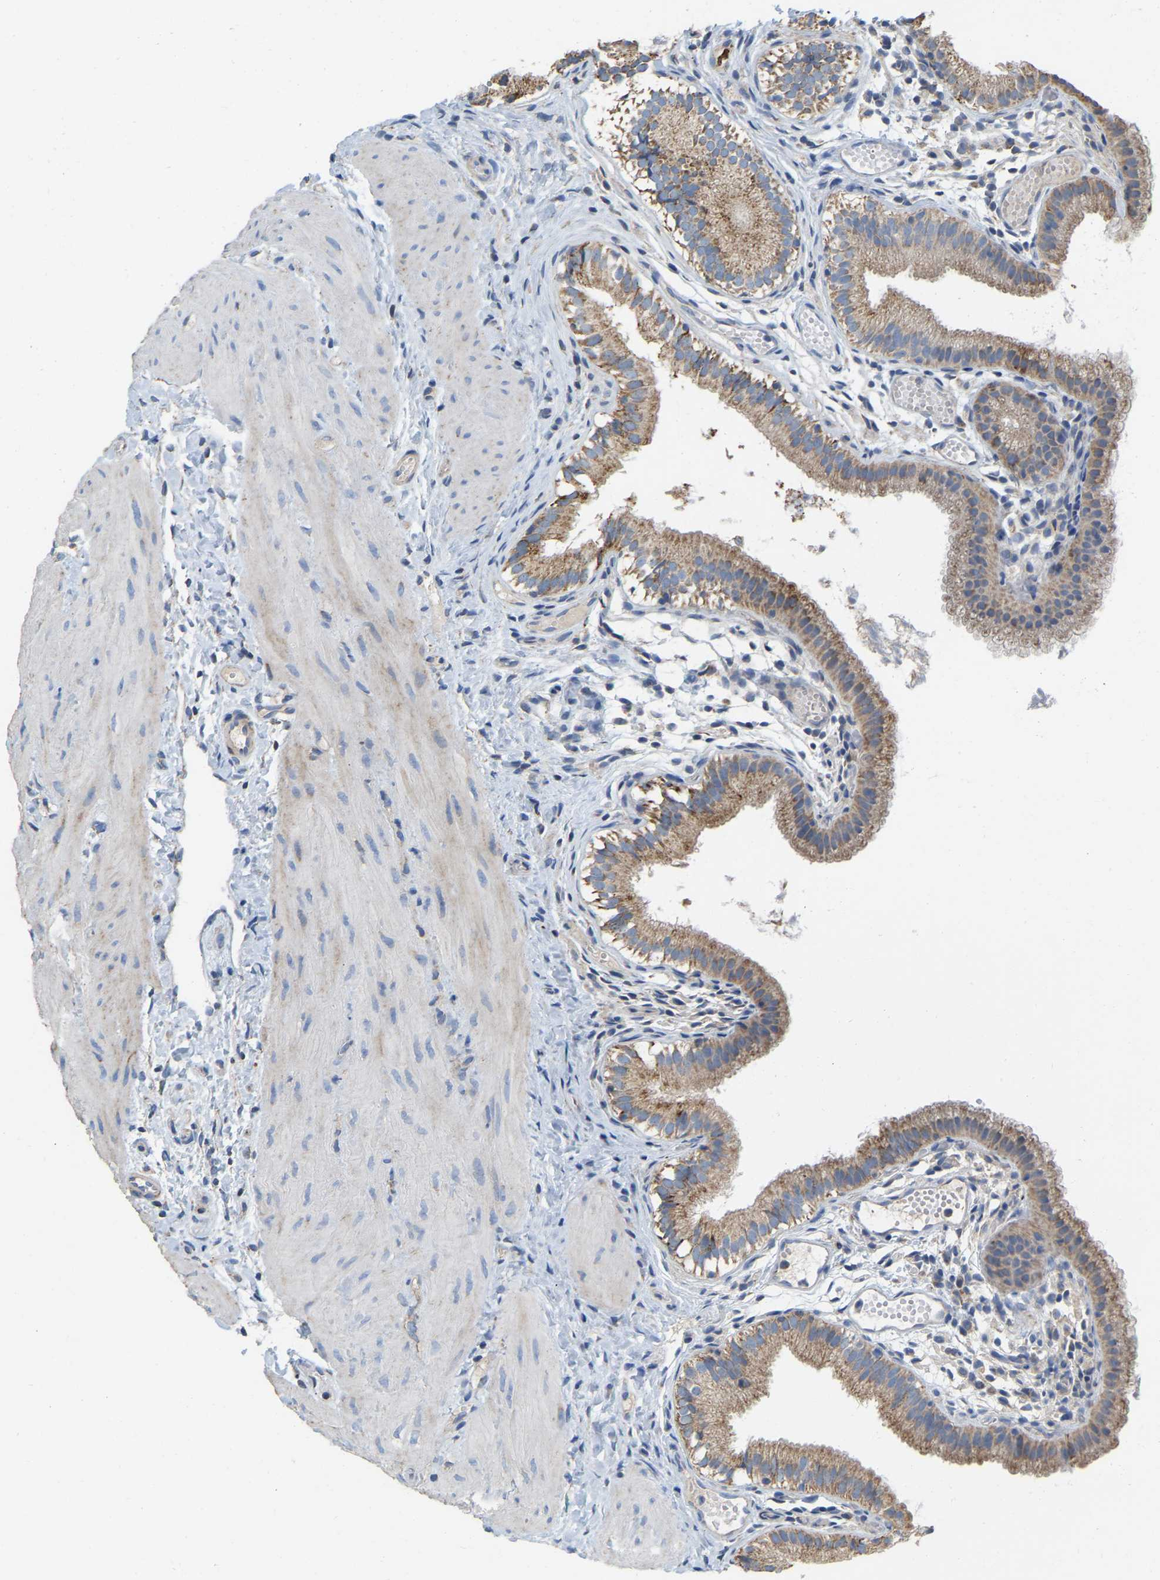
{"staining": {"intensity": "moderate", "quantity": ">75%", "location": "cytoplasmic/membranous"}, "tissue": "gallbladder", "cell_type": "Glandular cells", "image_type": "normal", "snomed": [{"axis": "morphology", "description": "Normal tissue, NOS"}, {"axis": "topography", "description": "Gallbladder"}], "caption": "Protein expression analysis of unremarkable gallbladder displays moderate cytoplasmic/membranous positivity in approximately >75% of glandular cells. The staining was performed using DAB (3,3'-diaminobenzidine), with brown indicating positive protein expression. Nuclei are stained blue with hematoxylin.", "gene": "CBLB", "patient": {"sex": "female", "age": 26}}